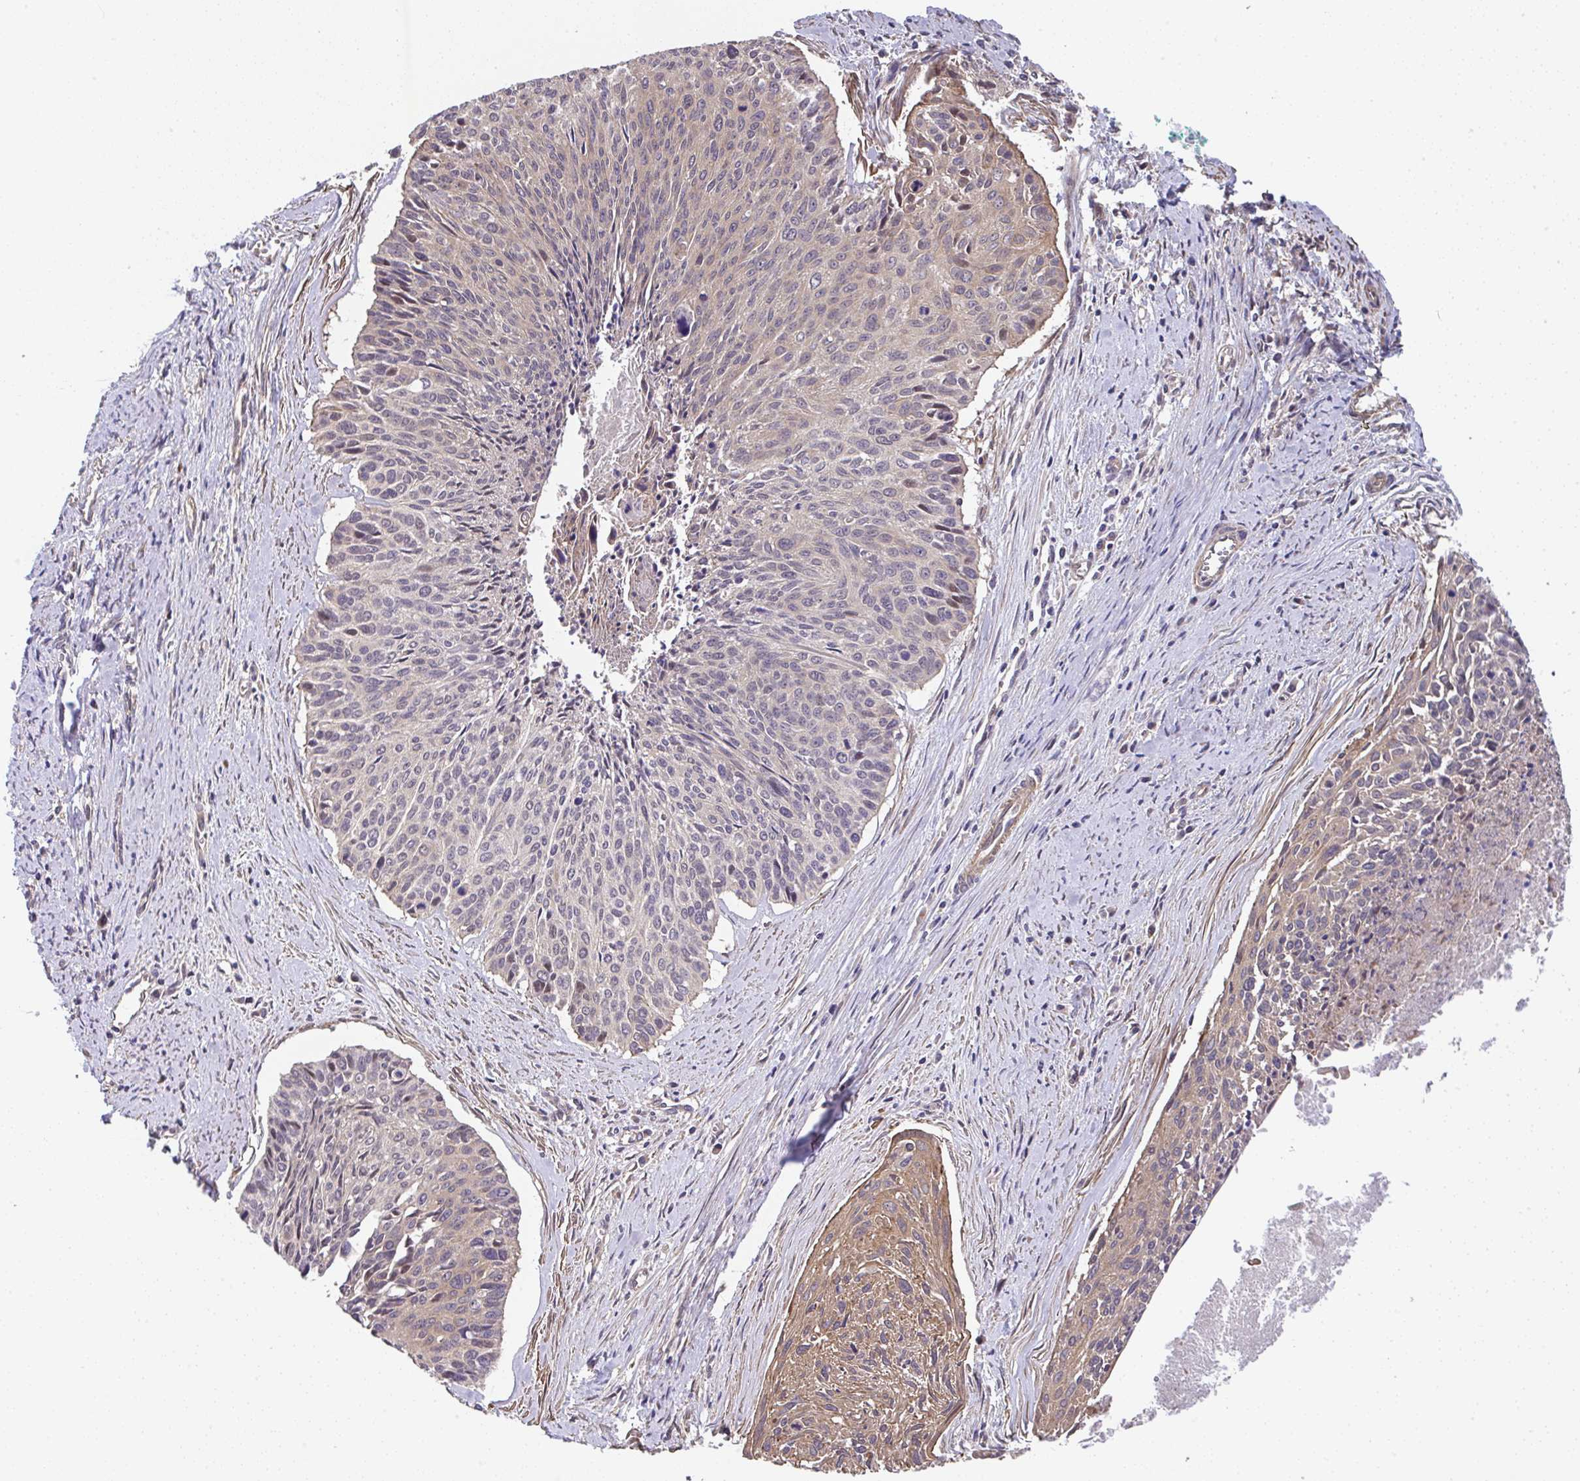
{"staining": {"intensity": "moderate", "quantity": "<25%", "location": "cytoplasmic/membranous"}, "tissue": "cervical cancer", "cell_type": "Tumor cells", "image_type": "cancer", "snomed": [{"axis": "morphology", "description": "Squamous cell carcinoma, NOS"}, {"axis": "topography", "description": "Cervix"}], "caption": "Protein analysis of cervical squamous cell carcinoma tissue reveals moderate cytoplasmic/membranous expression in about <25% of tumor cells.", "gene": "ZNF696", "patient": {"sex": "female", "age": 55}}